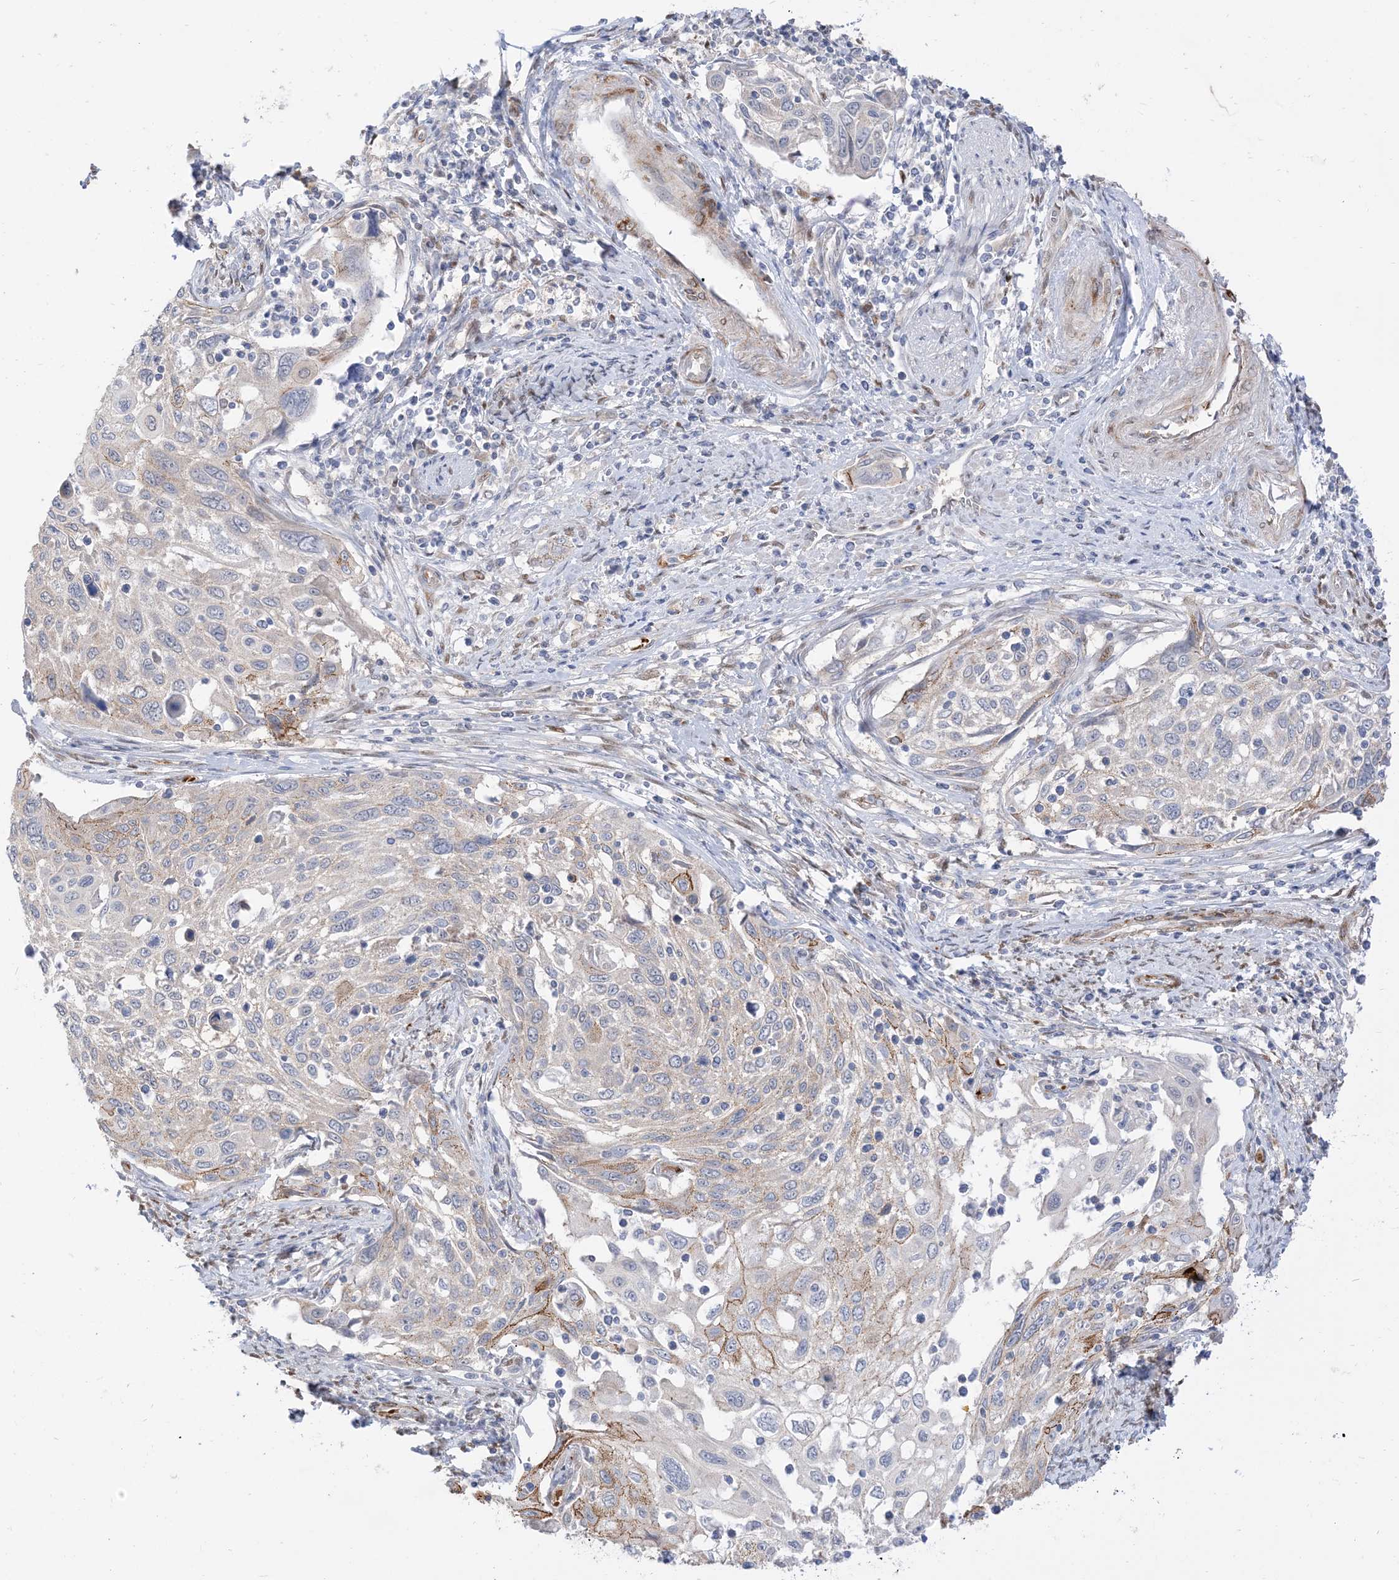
{"staining": {"intensity": "moderate", "quantity": "<25%", "location": "cytoplasmic/membranous"}, "tissue": "cervical cancer", "cell_type": "Tumor cells", "image_type": "cancer", "snomed": [{"axis": "morphology", "description": "Squamous cell carcinoma, NOS"}, {"axis": "topography", "description": "Cervix"}], "caption": "Cervical cancer stained with a protein marker displays moderate staining in tumor cells.", "gene": "RIN1", "patient": {"sex": "female", "age": 70}}